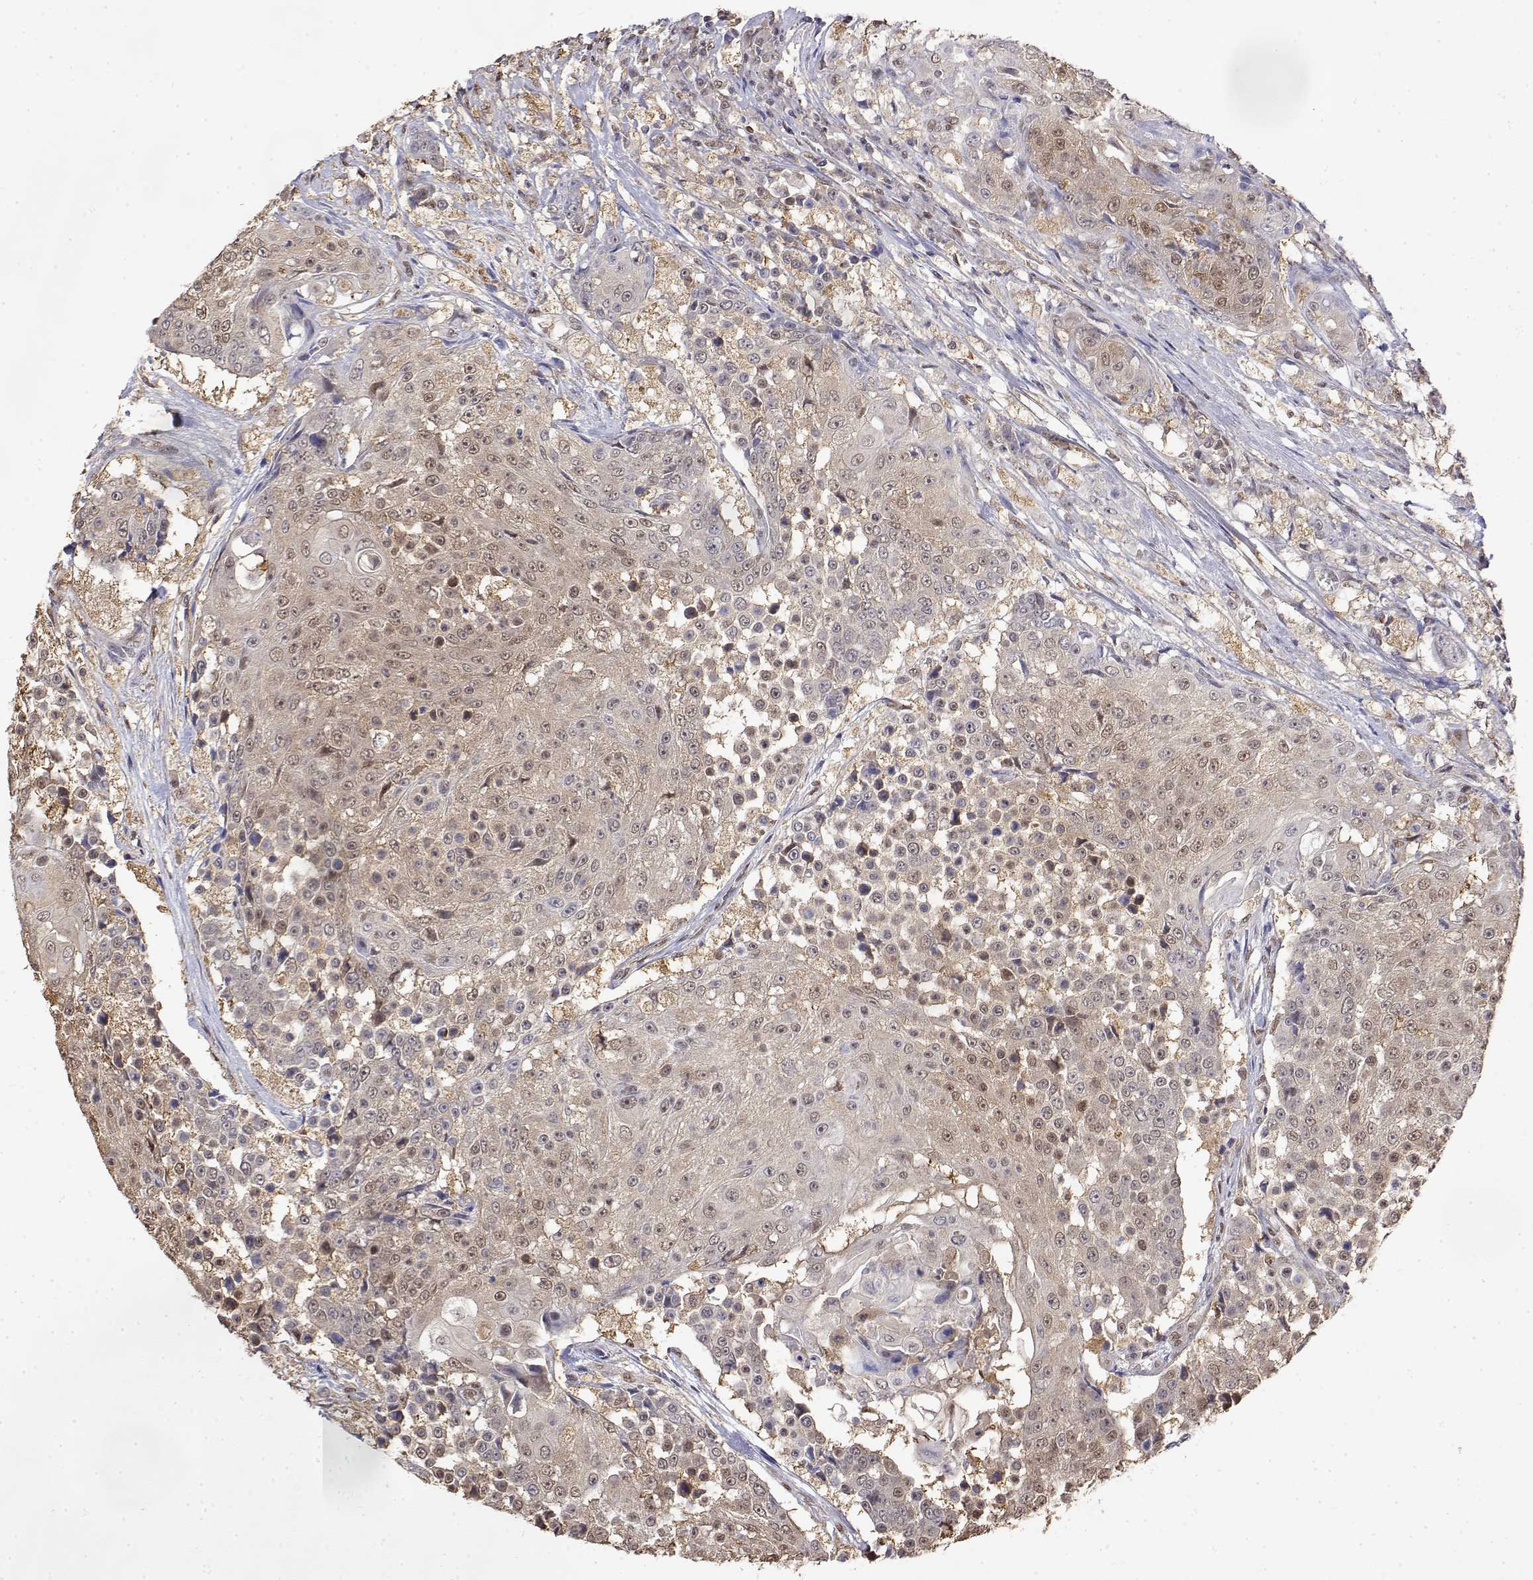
{"staining": {"intensity": "weak", "quantity": "25%-75%", "location": "nuclear"}, "tissue": "urothelial cancer", "cell_type": "Tumor cells", "image_type": "cancer", "snomed": [{"axis": "morphology", "description": "Urothelial carcinoma, High grade"}, {"axis": "topography", "description": "Urinary bladder"}], "caption": "Immunohistochemical staining of urothelial cancer demonstrates low levels of weak nuclear protein expression in about 25%-75% of tumor cells.", "gene": "TPI1", "patient": {"sex": "female", "age": 63}}